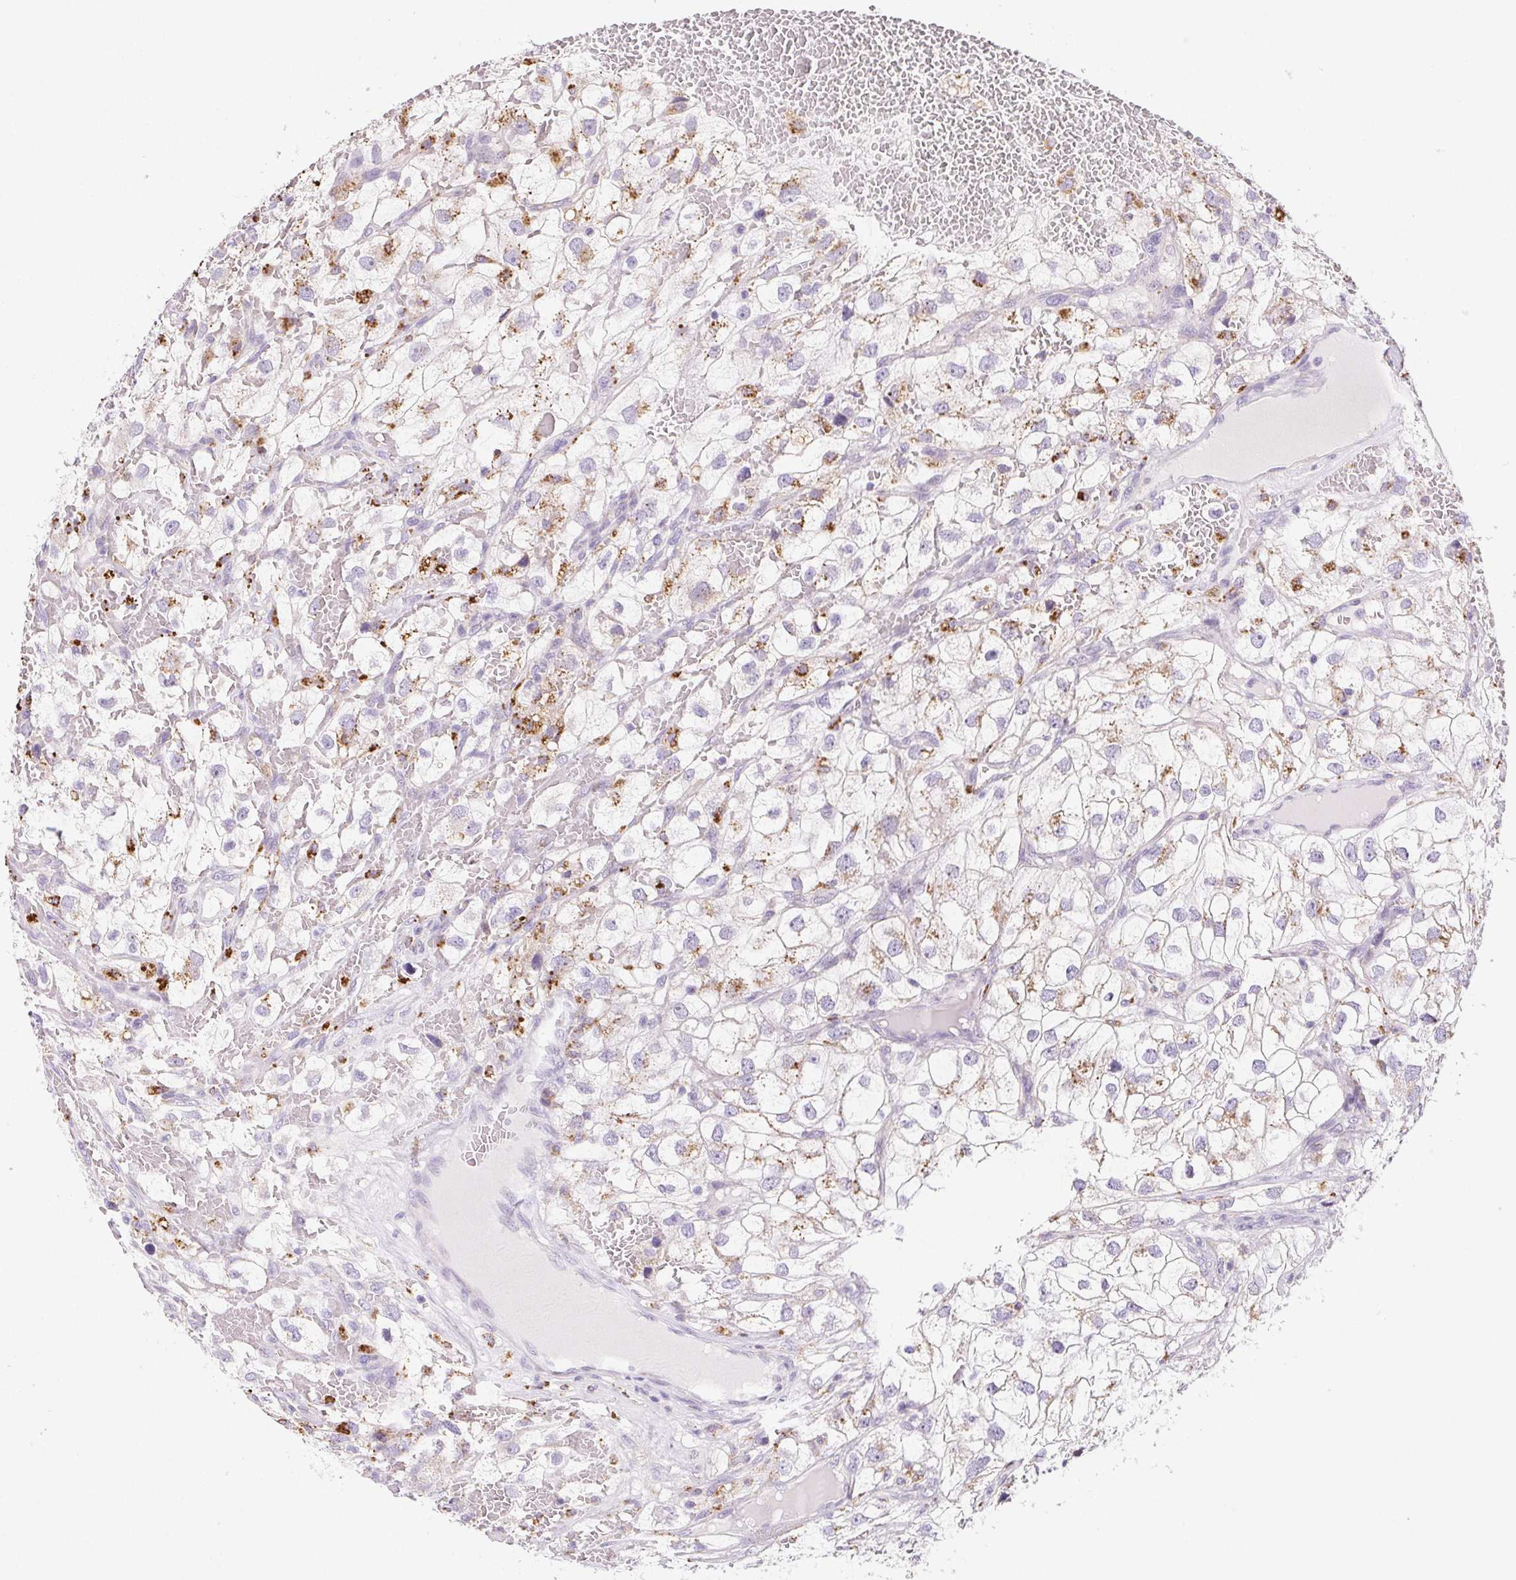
{"staining": {"intensity": "moderate", "quantity": "<25%", "location": "cytoplasmic/membranous"}, "tissue": "renal cancer", "cell_type": "Tumor cells", "image_type": "cancer", "snomed": [{"axis": "morphology", "description": "Adenocarcinoma, NOS"}, {"axis": "topography", "description": "Kidney"}], "caption": "High-magnification brightfield microscopy of renal cancer (adenocarcinoma) stained with DAB (3,3'-diaminobenzidine) (brown) and counterstained with hematoxylin (blue). tumor cells exhibit moderate cytoplasmic/membranous staining is appreciated in about<25% of cells.", "gene": "LIPA", "patient": {"sex": "male", "age": 59}}